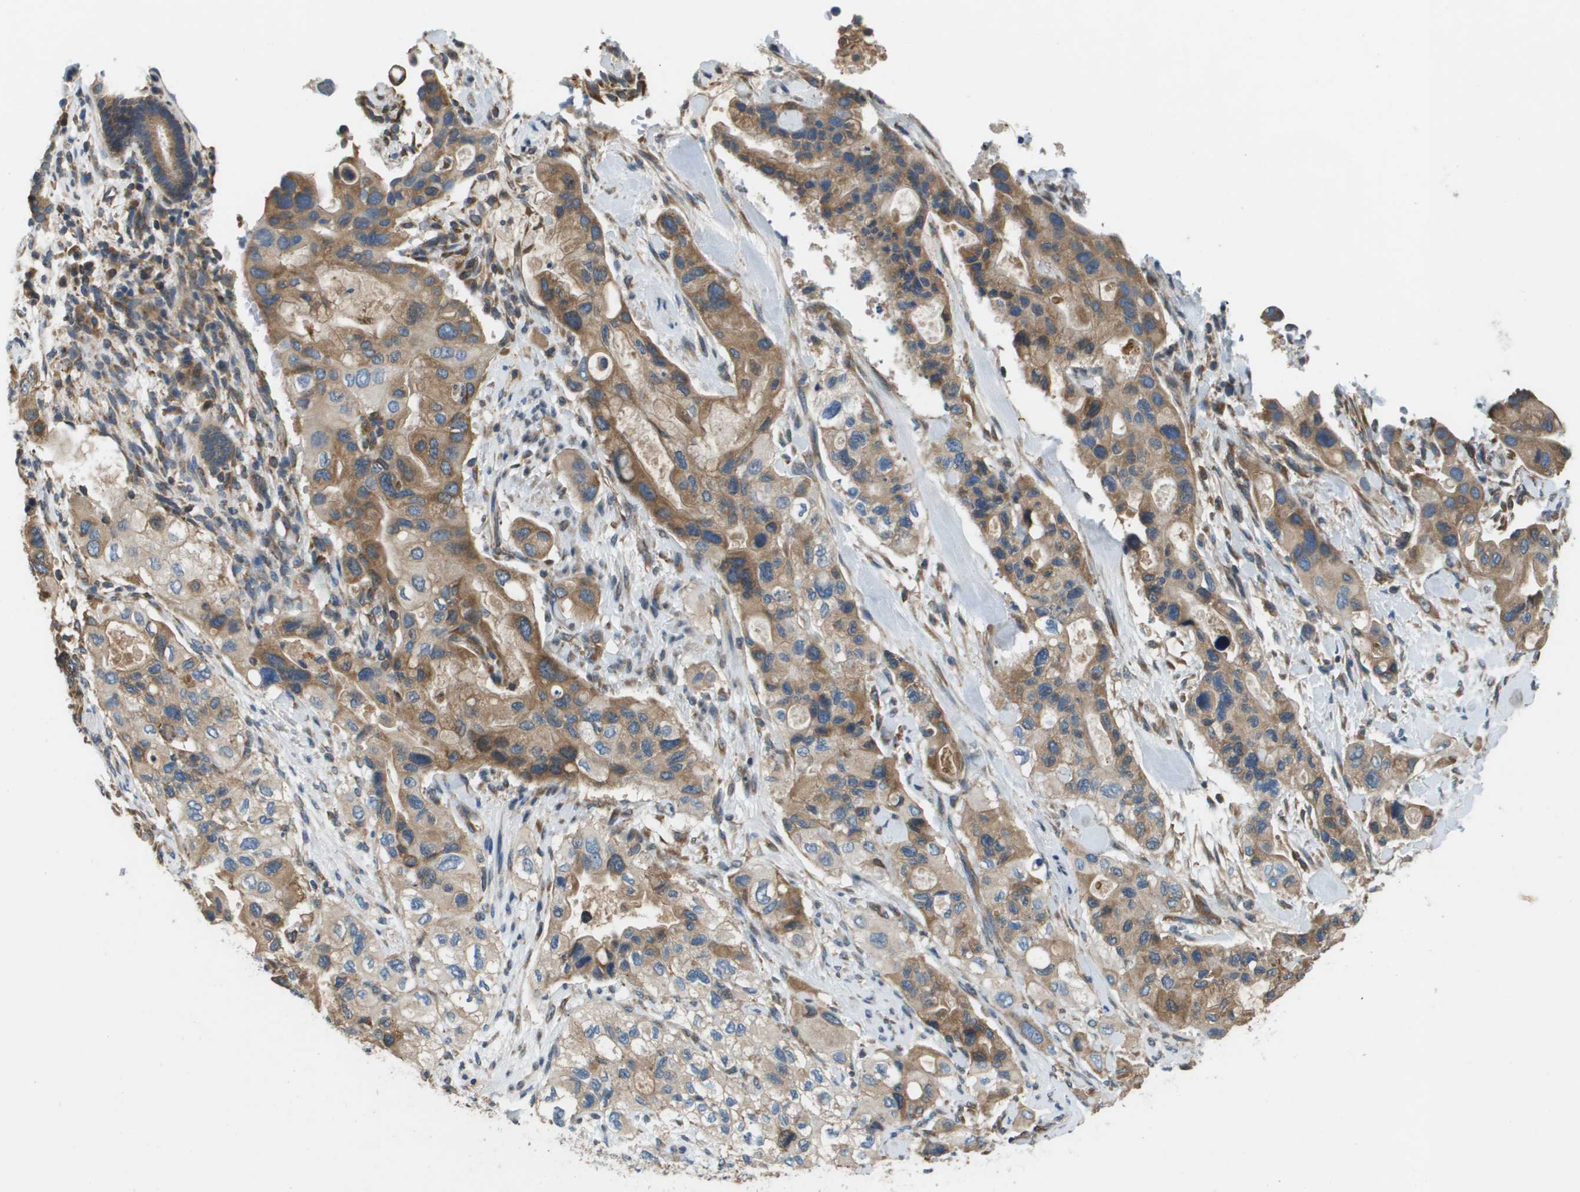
{"staining": {"intensity": "moderate", "quantity": ">75%", "location": "cytoplasmic/membranous"}, "tissue": "pancreatic cancer", "cell_type": "Tumor cells", "image_type": "cancer", "snomed": [{"axis": "morphology", "description": "Adenocarcinoma, NOS"}, {"axis": "topography", "description": "Pancreas"}], "caption": "This photomicrograph shows immunohistochemistry staining of pancreatic cancer, with medium moderate cytoplasmic/membranous positivity in about >75% of tumor cells.", "gene": "SAMSN1", "patient": {"sex": "female", "age": 56}}